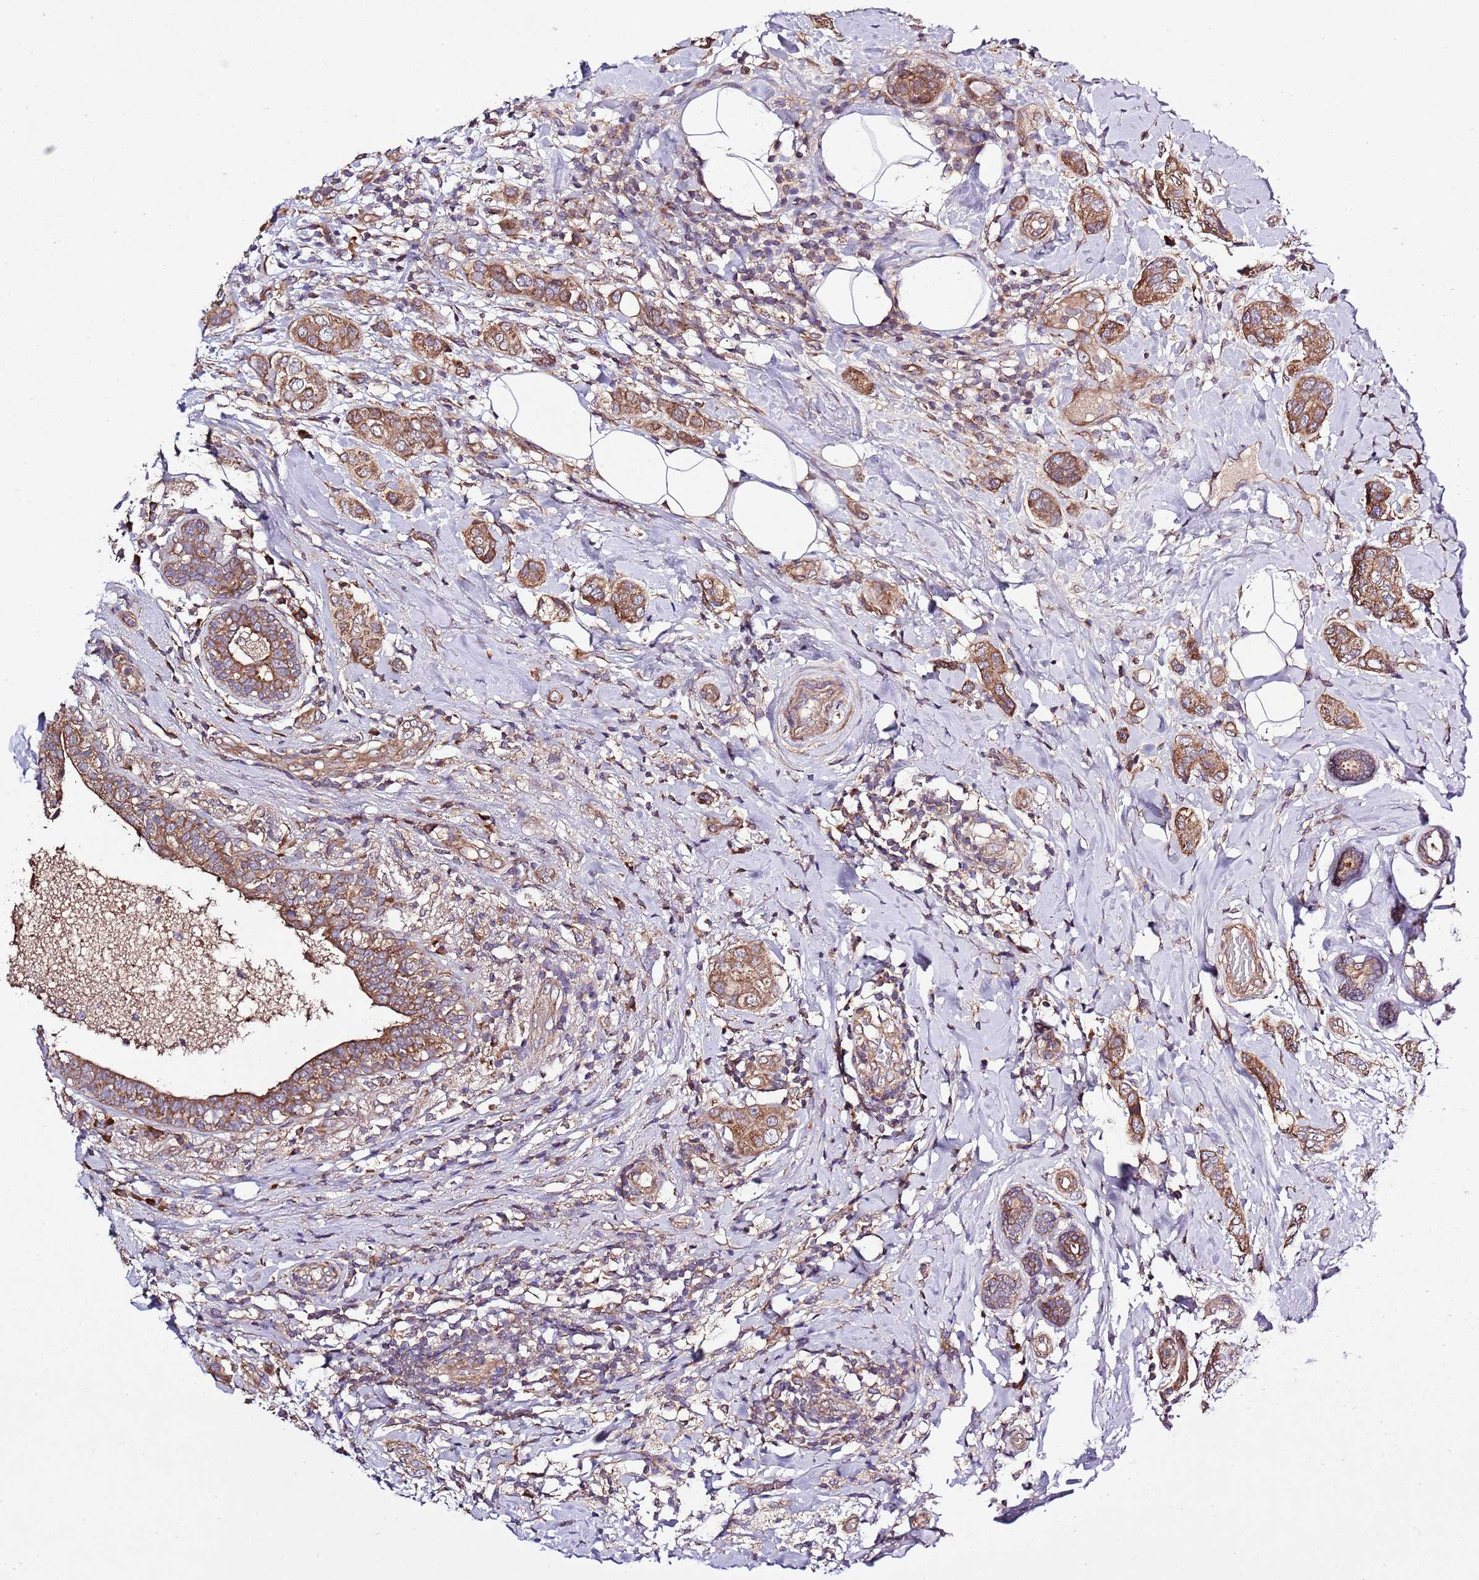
{"staining": {"intensity": "moderate", "quantity": ">75%", "location": "cytoplasmic/membranous"}, "tissue": "breast cancer", "cell_type": "Tumor cells", "image_type": "cancer", "snomed": [{"axis": "morphology", "description": "Lobular carcinoma"}, {"axis": "topography", "description": "Breast"}], "caption": "Human lobular carcinoma (breast) stained for a protein (brown) demonstrates moderate cytoplasmic/membranous positive staining in about >75% of tumor cells.", "gene": "MFNG", "patient": {"sex": "female", "age": 51}}